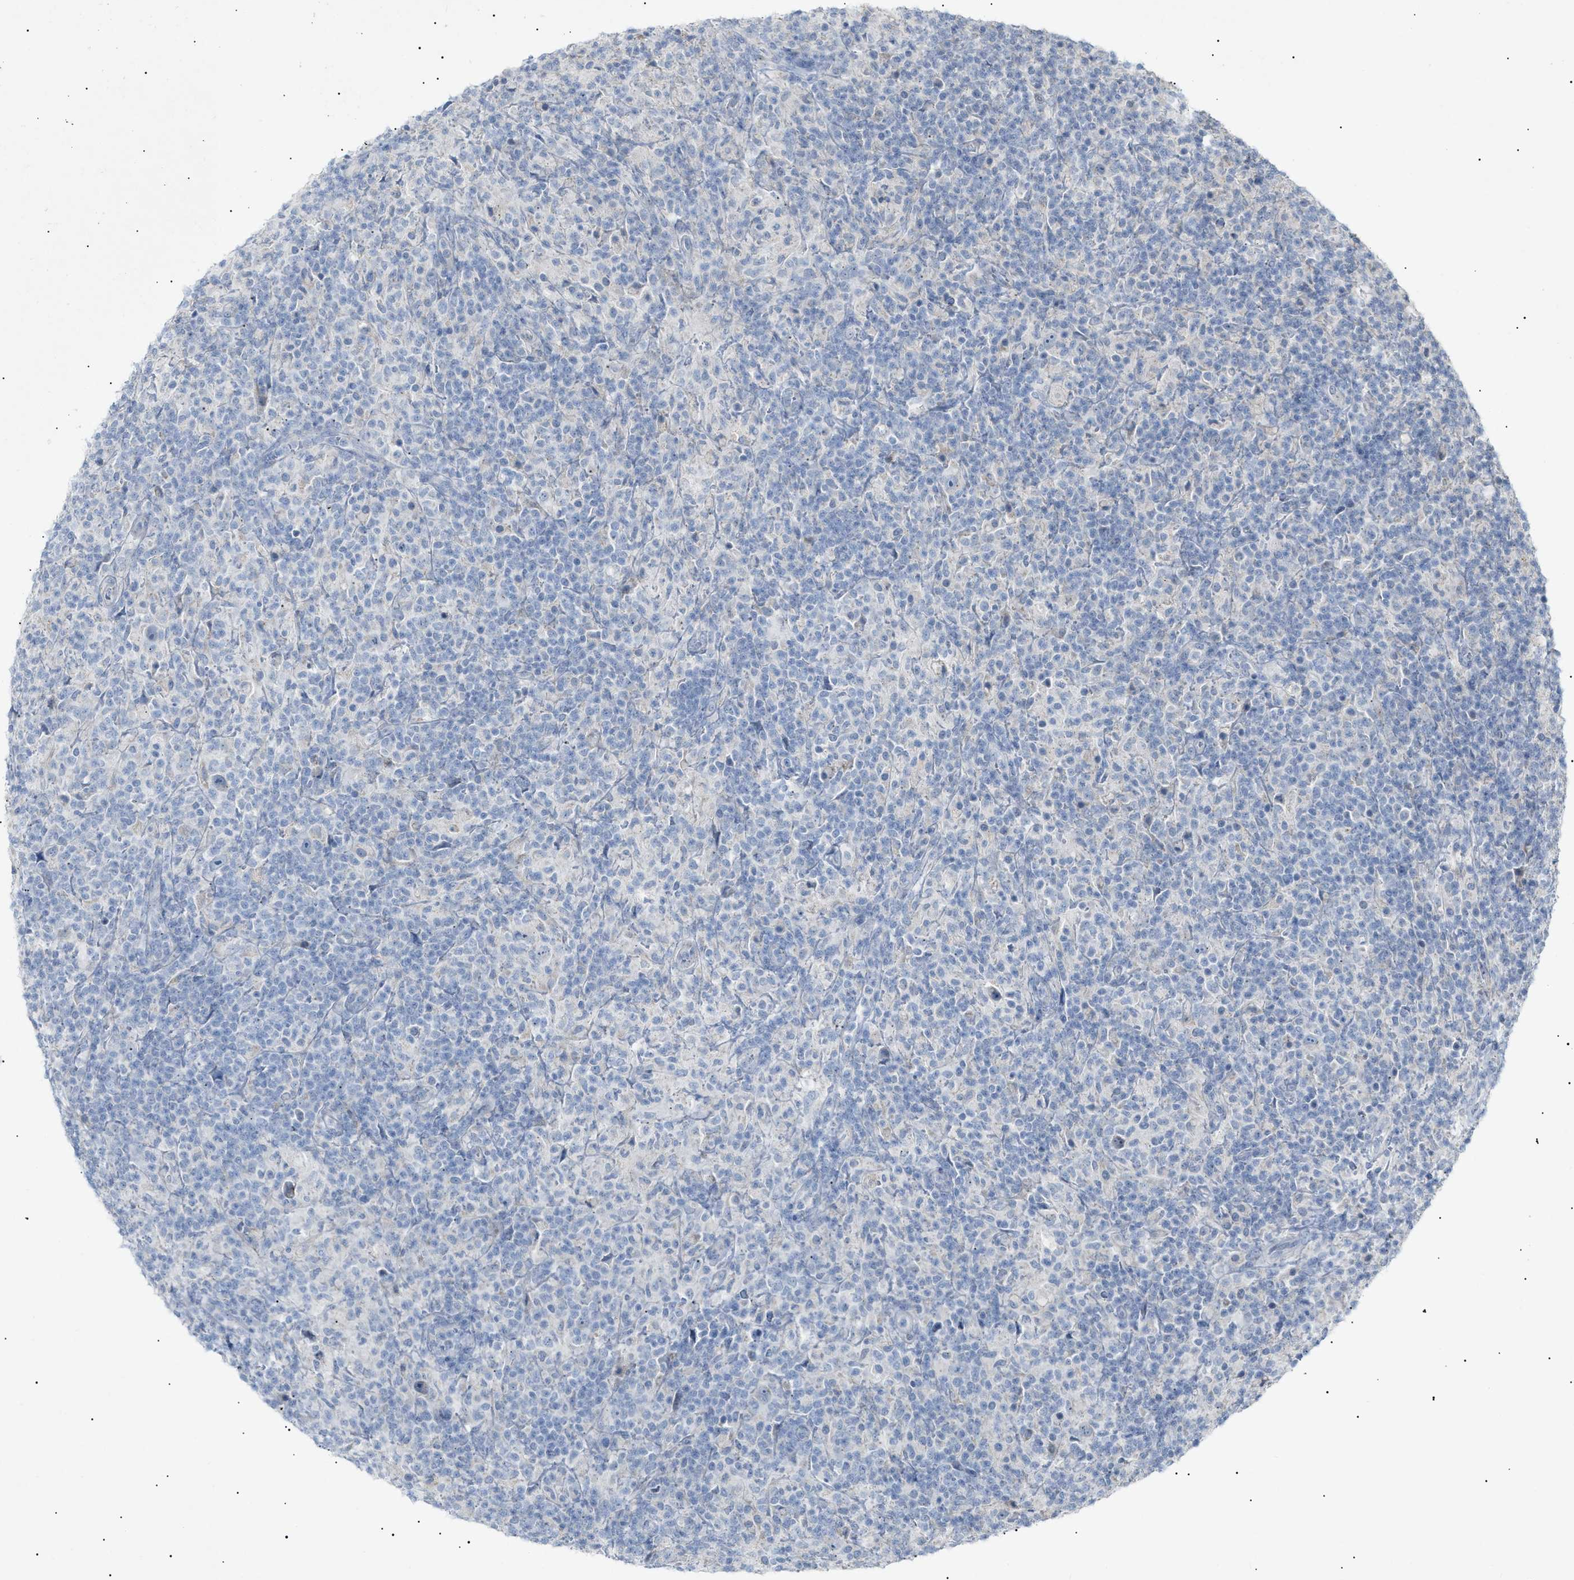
{"staining": {"intensity": "negative", "quantity": "none", "location": "none"}, "tissue": "lymphoma", "cell_type": "Tumor cells", "image_type": "cancer", "snomed": [{"axis": "morphology", "description": "Hodgkin's disease, NOS"}, {"axis": "topography", "description": "Lymph node"}], "caption": "A high-resolution micrograph shows IHC staining of lymphoma, which exhibits no significant positivity in tumor cells.", "gene": "SLC25A31", "patient": {"sex": "male", "age": 70}}